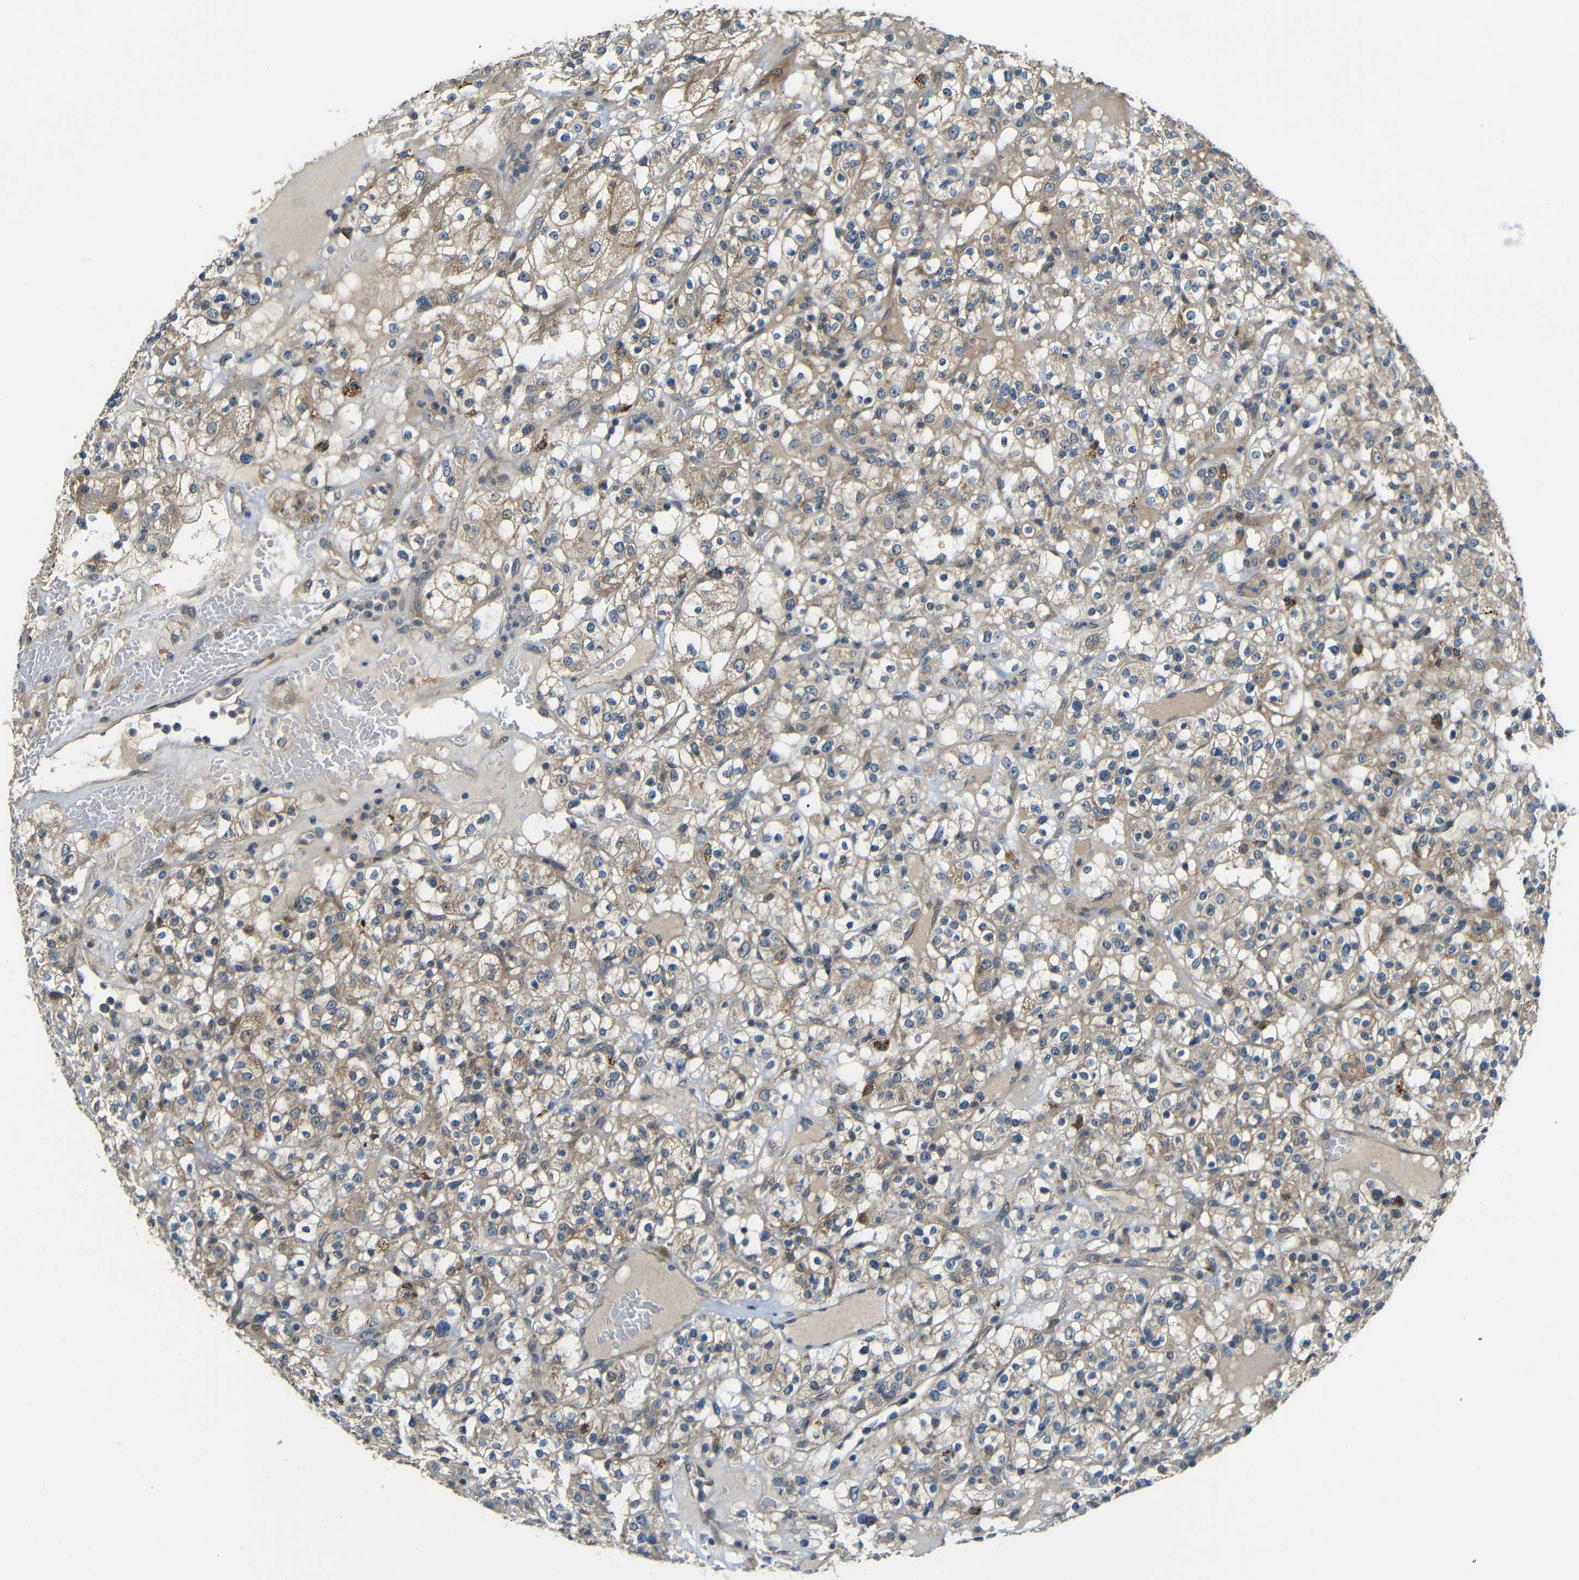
{"staining": {"intensity": "moderate", "quantity": ">75%", "location": "cytoplasmic/membranous"}, "tissue": "renal cancer", "cell_type": "Tumor cells", "image_type": "cancer", "snomed": [{"axis": "morphology", "description": "Normal tissue, NOS"}, {"axis": "morphology", "description": "Adenocarcinoma, NOS"}, {"axis": "topography", "description": "Kidney"}], "caption": "The immunohistochemical stain highlights moderate cytoplasmic/membranous expression in tumor cells of adenocarcinoma (renal) tissue.", "gene": "FNDC3A", "patient": {"sex": "female", "age": 72}}